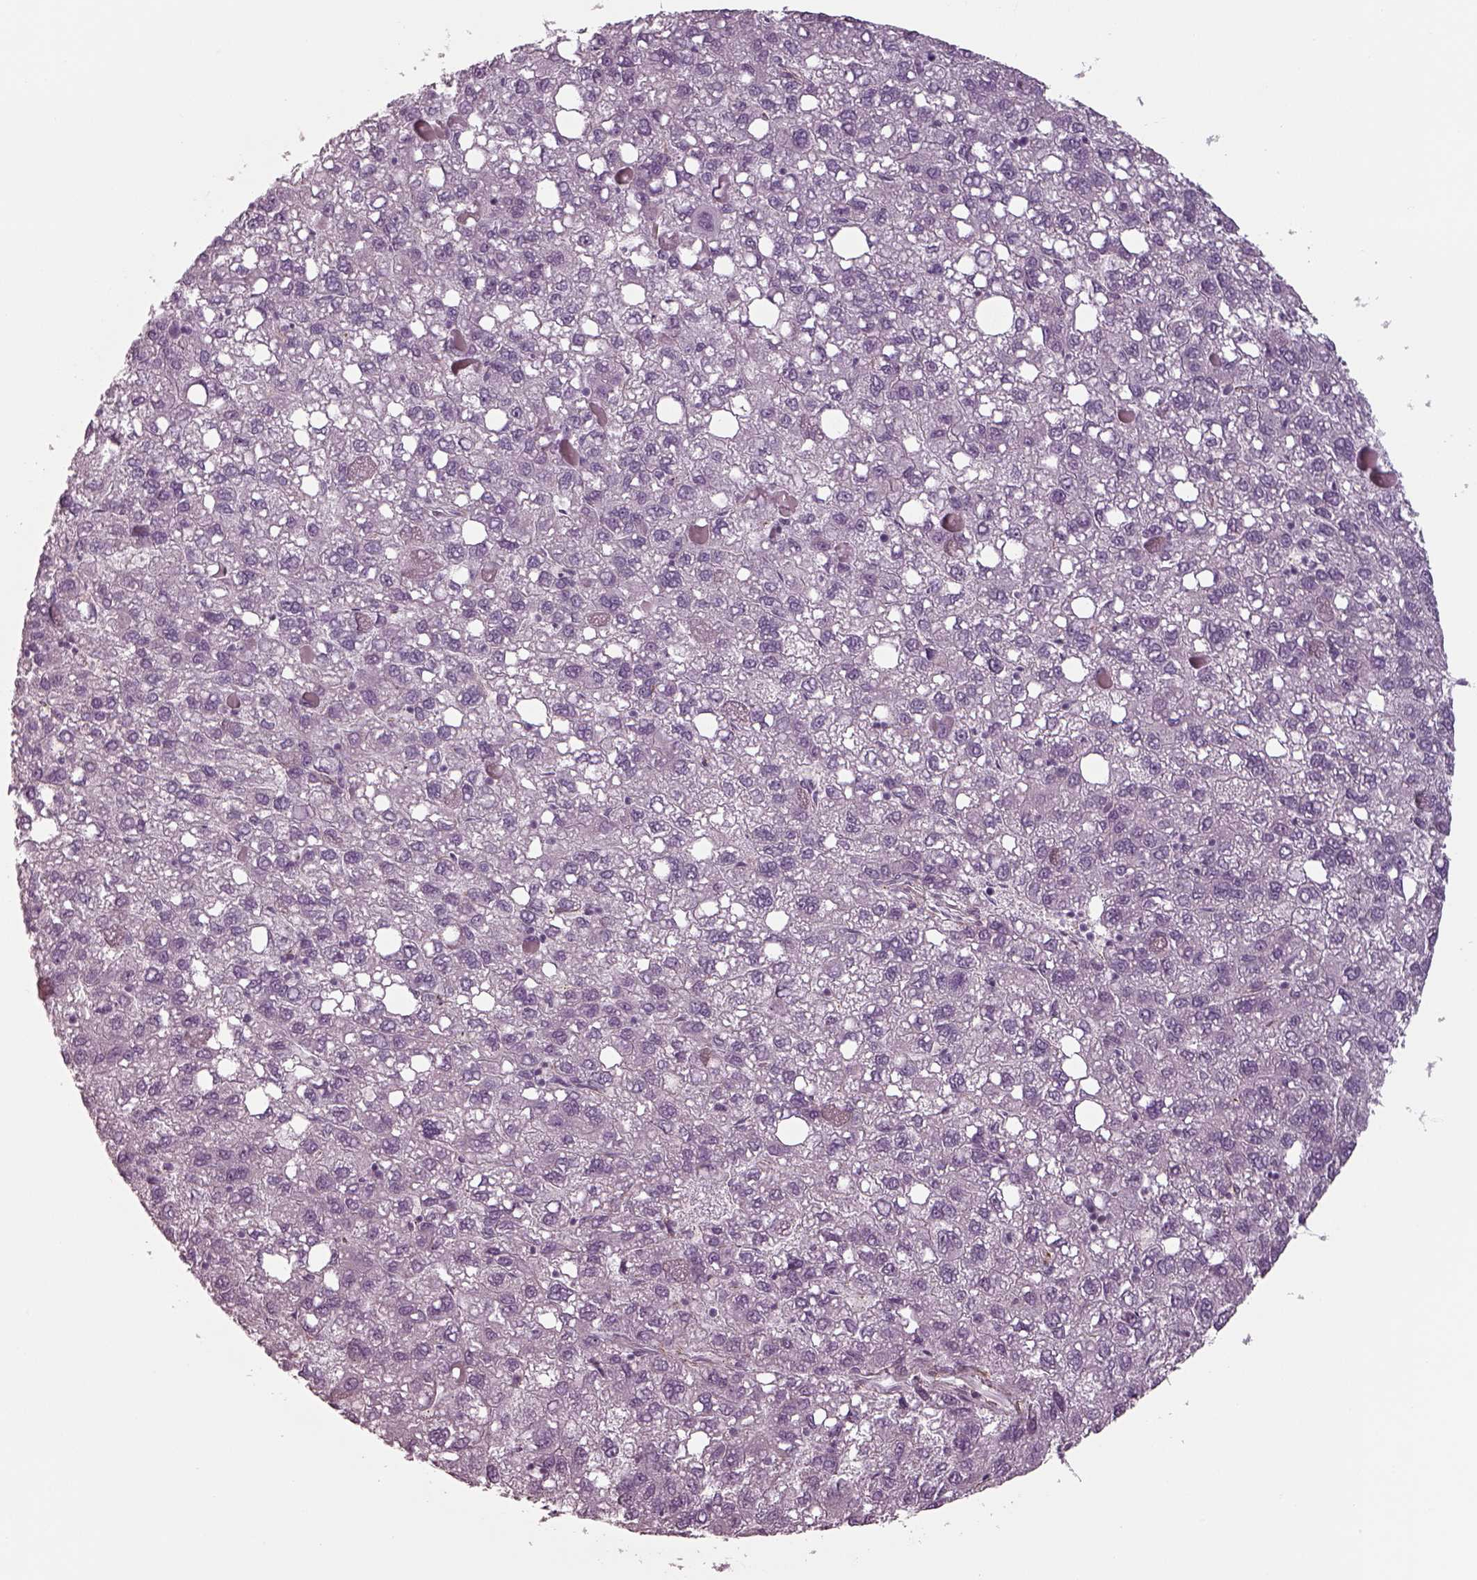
{"staining": {"intensity": "negative", "quantity": "none", "location": "none"}, "tissue": "liver cancer", "cell_type": "Tumor cells", "image_type": "cancer", "snomed": [{"axis": "morphology", "description": "Carcinoma, Hepatocellular, NOS"}, {"axis": "topography", "description": "Liver"}], "caption": "Liver cancer (hepatocellular carcinoma) stained for a protein using IHC demonstrates no positivity tumor cells.", "gene": "SEPTIN14", "patient": {"sex": "female", "age": 82}}